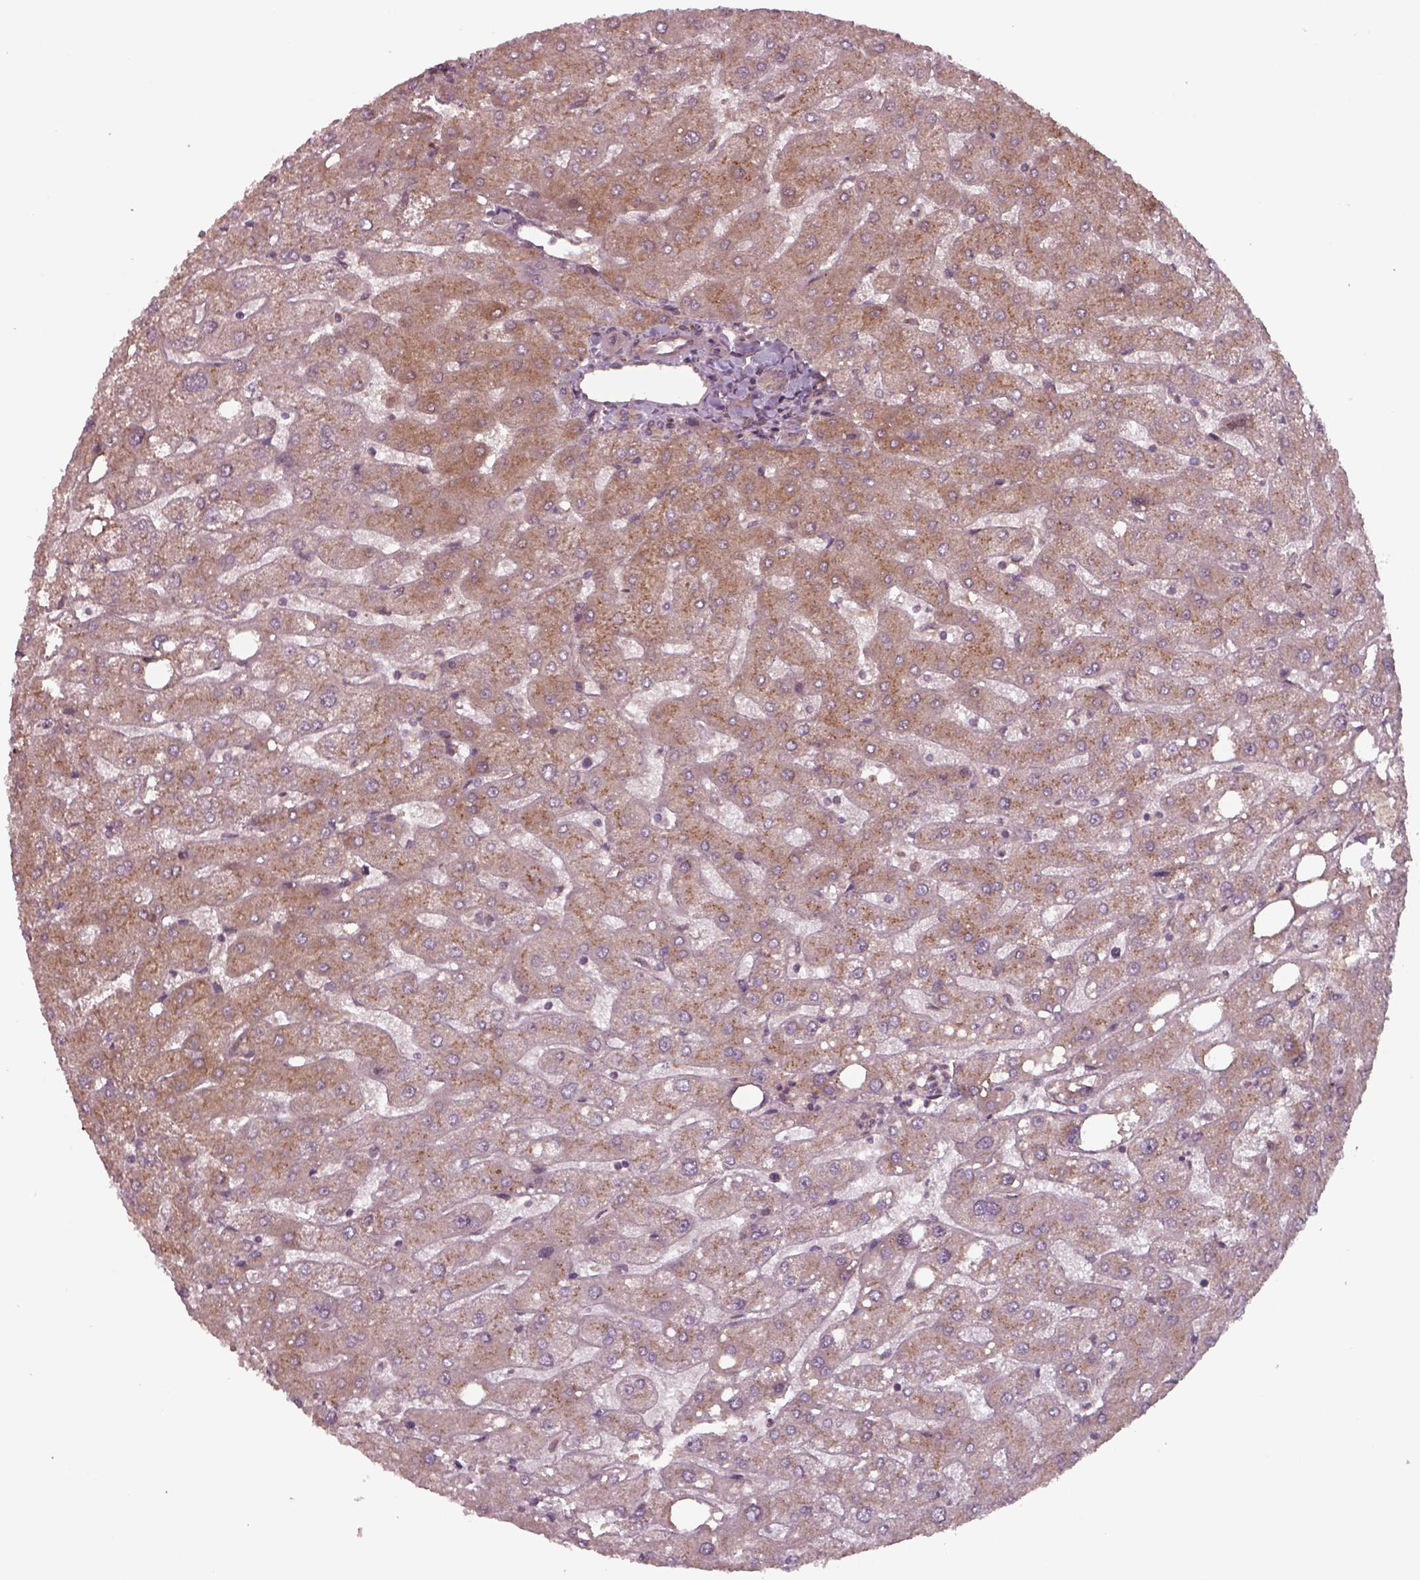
{"staining": {"intensity": "weak", "quantity": ">75%", "location": "cytoplasmic/membranous"}, "tissue": "liver", "cell_type": "Cholangiocytes", "image_type": "normal", "snomed": [{"axis": "morphology", "description": "Normal tissue, NOS"}, {"axis": "topography", "description": "Liver"}], "caption": "Approximately >75% of cholangiocytes in benign human liver display weak cytoplasmic/membranous protein staining as visualized by brown immunohistochemical staining.", "gene": "CHMP3", "patient": {"sex": "male", "age": 67}}